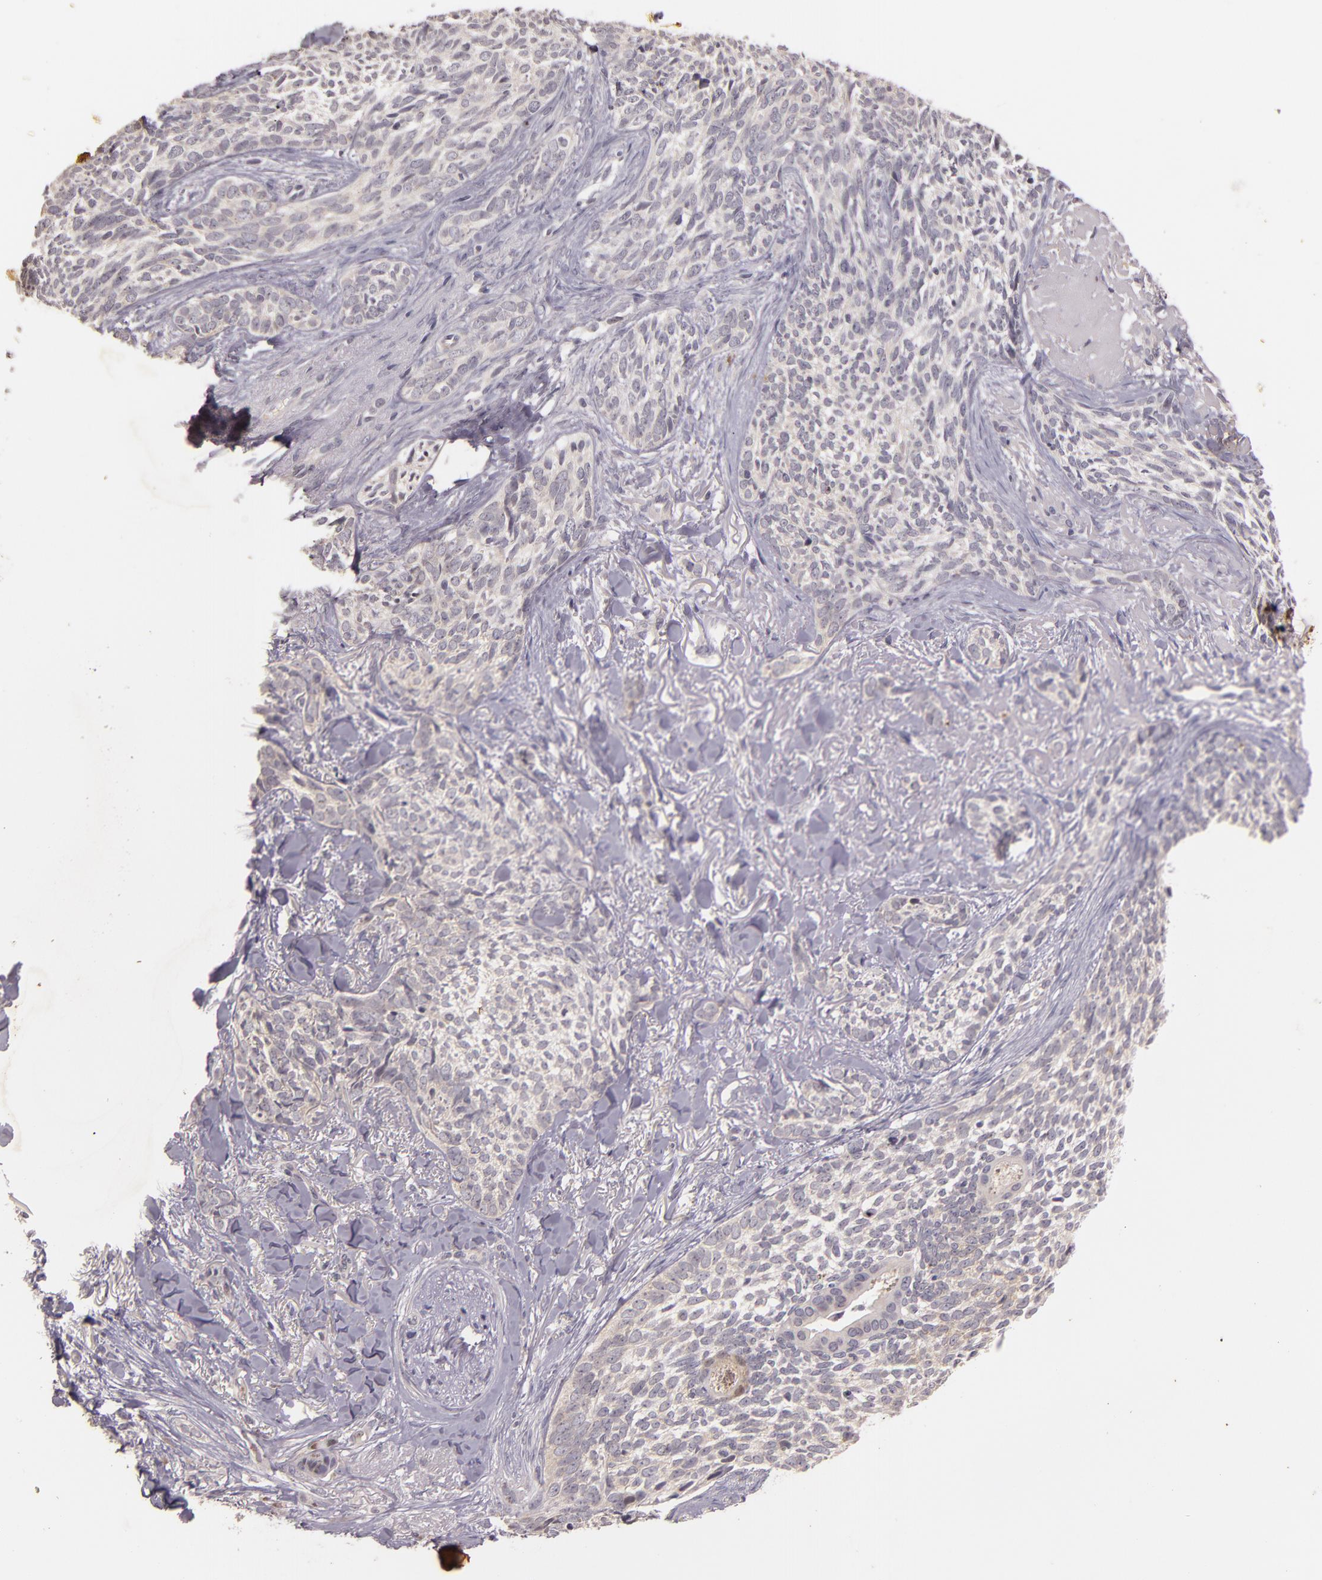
{"staining": {"intensity": "negative", "quantity": "none", "location": "none"}, "tissue": "skin cancer", "cell_type": "Tumor cells", "image_type": "cancer", "snomed": [{"axis": "morphology", "description": "Basal cell carcinoma"}, {"axis": "topography", "description": "Skin"}], "caption": "The immunohistochemistry micrograph has no significant expression in tumor cells of skin cancer tissue.", "gene": "TFF1", "patient": {"sex": "female", "age": 81}}